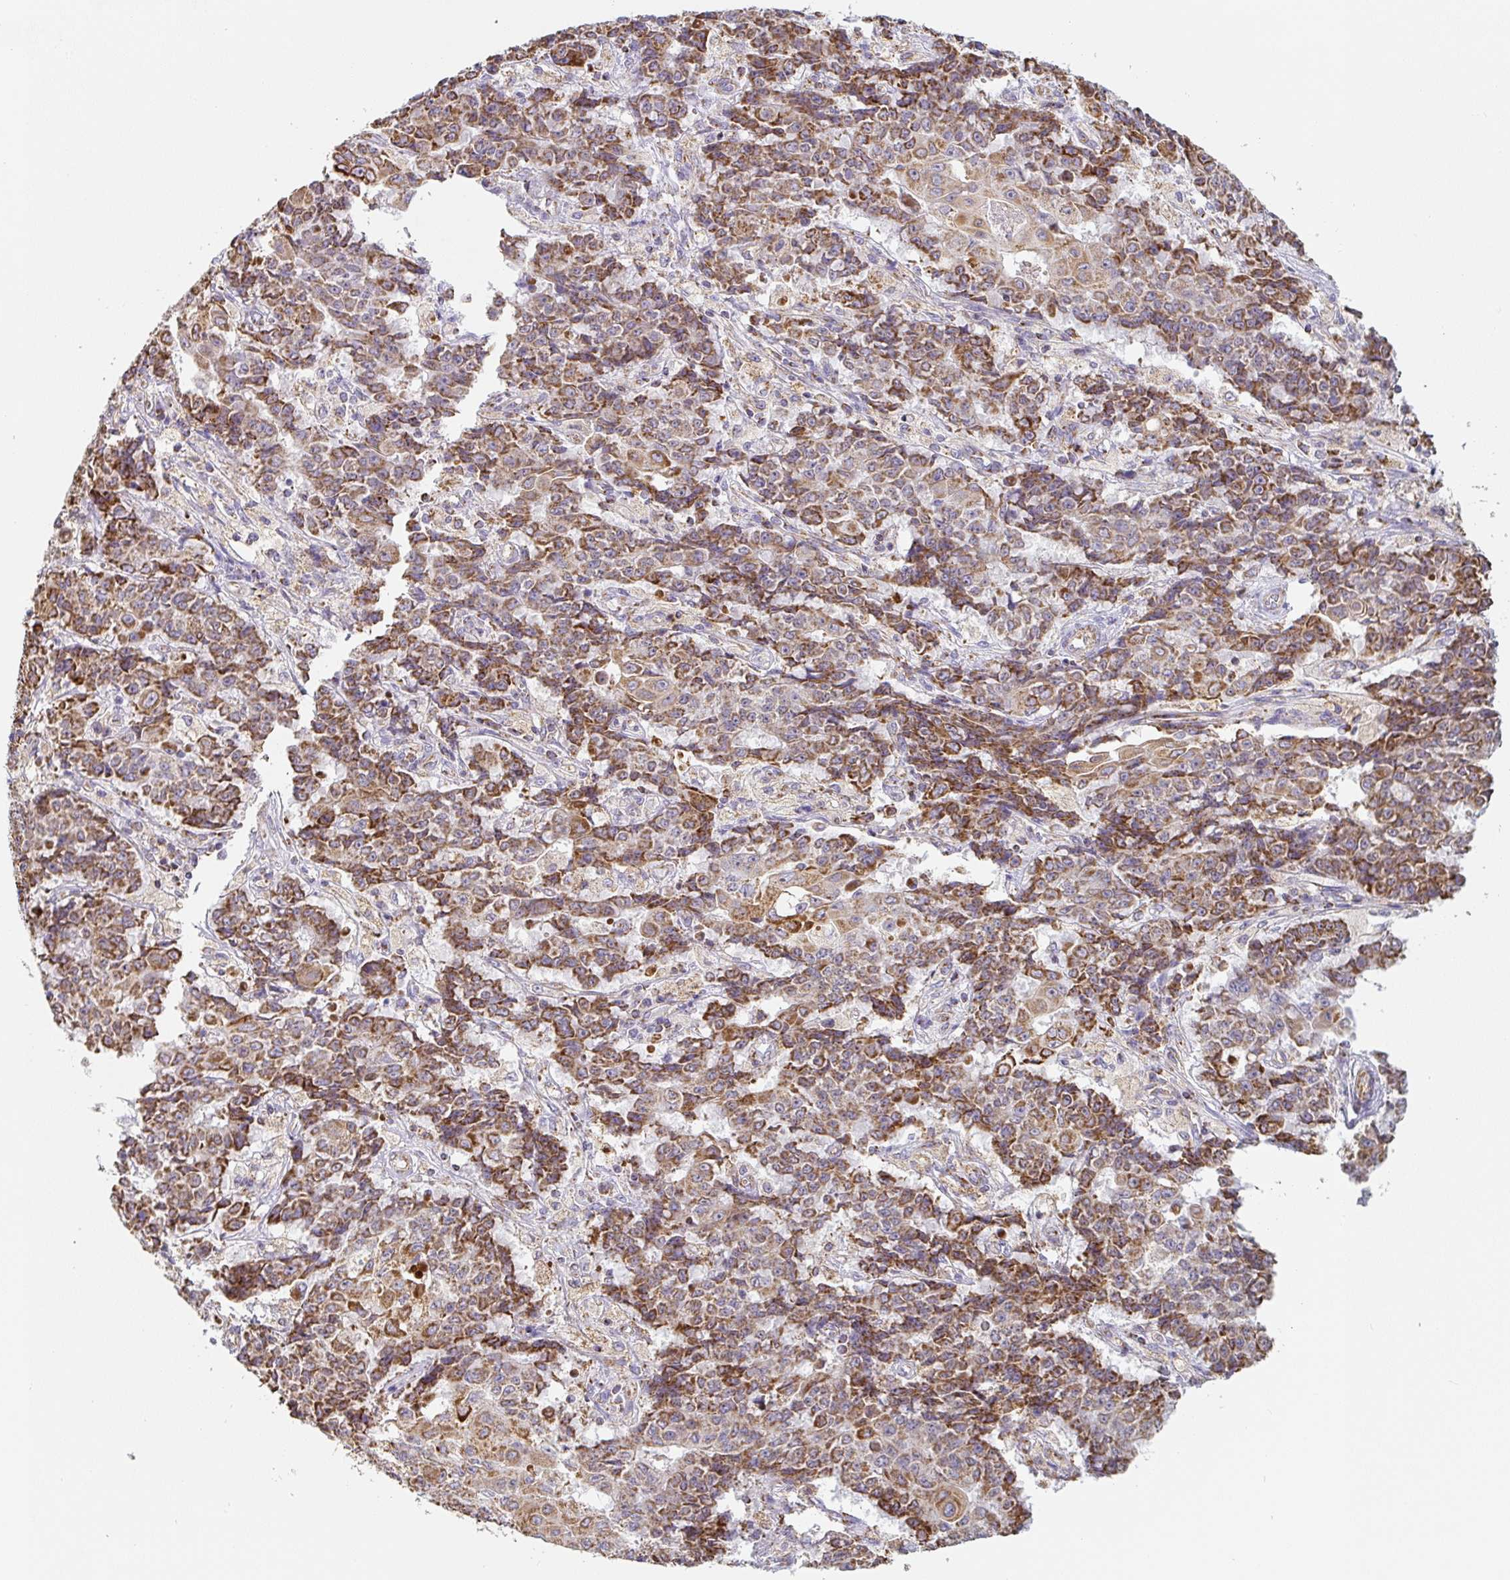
{"staining": {"intensity": "strong", "quantity": ">75%", "location": "cytoplasmic/membranous"}, "tissue": "ovarian cancer", "cell_type": "Tumor cells", "image_type": "cancer", "snomed": [{"axis": "morphology", "description": "Carcinoma, endometroid"}, {"axis": "topography", "description": "Ovary"}], "caption": "Ovarian cancer was stained to show a protein in brown. There is high levels of strong cytoplasmic/membranous staining in about >75% of tumor cells.", "gene": "MT-CO2", "patient": {"sex": "female", "age": 42}}